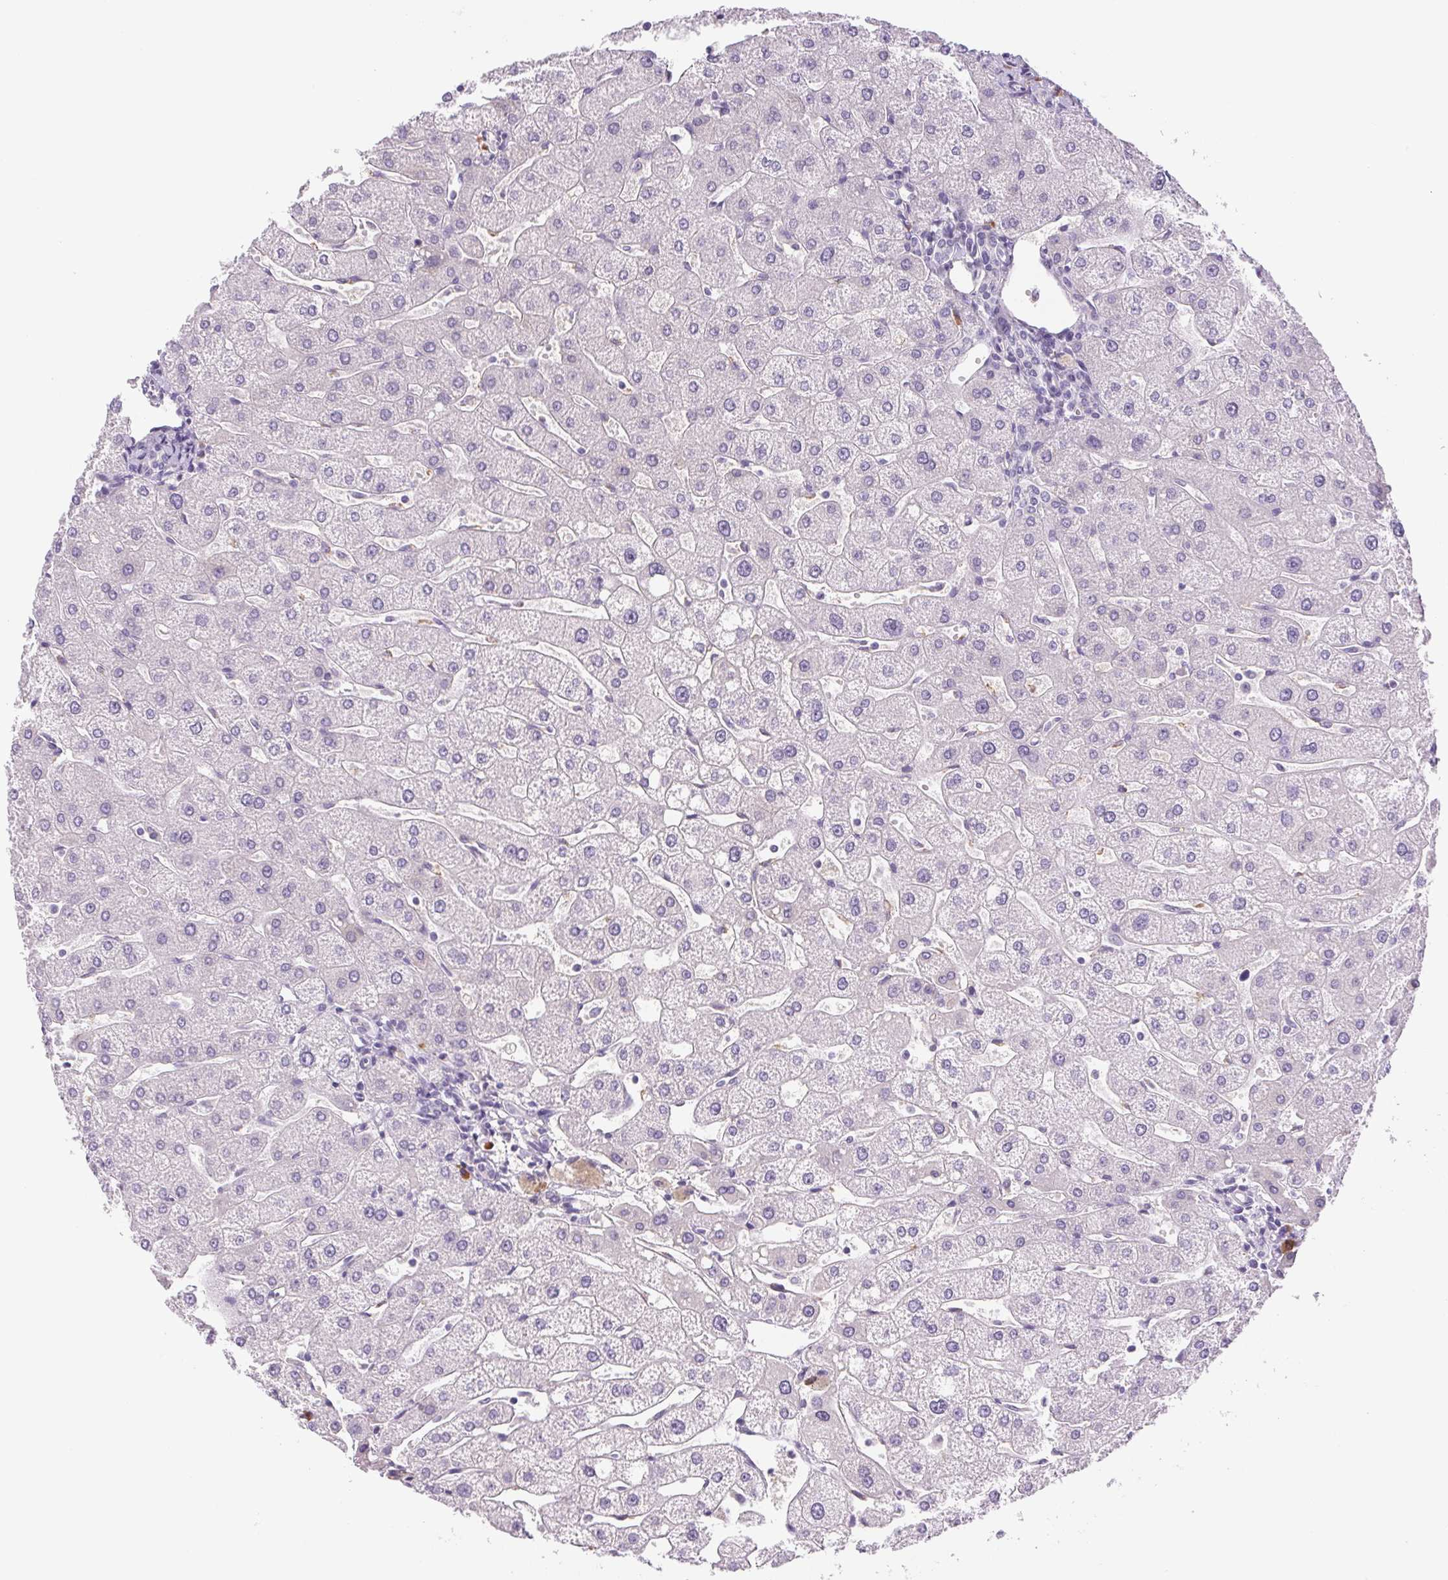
{"staining": {"intensity": "negative", "quantity": "none", "location": "none"}, "tissue": "liver", "cell_type": "Cholangiocytes", "image_type": "normal", "snomed": [{"axis": "morphology", "description": "Normal tissue, NOS"}, {"axis": "topography", "description": "Liver"}], "caption": "IHC photomicrograph of normal liver: liver stained with DAB demonstrates no significant protein positivity in cholangiocytes.", "gene": "IFIT1B", "patient": {"sex": "male", "age": 67}}